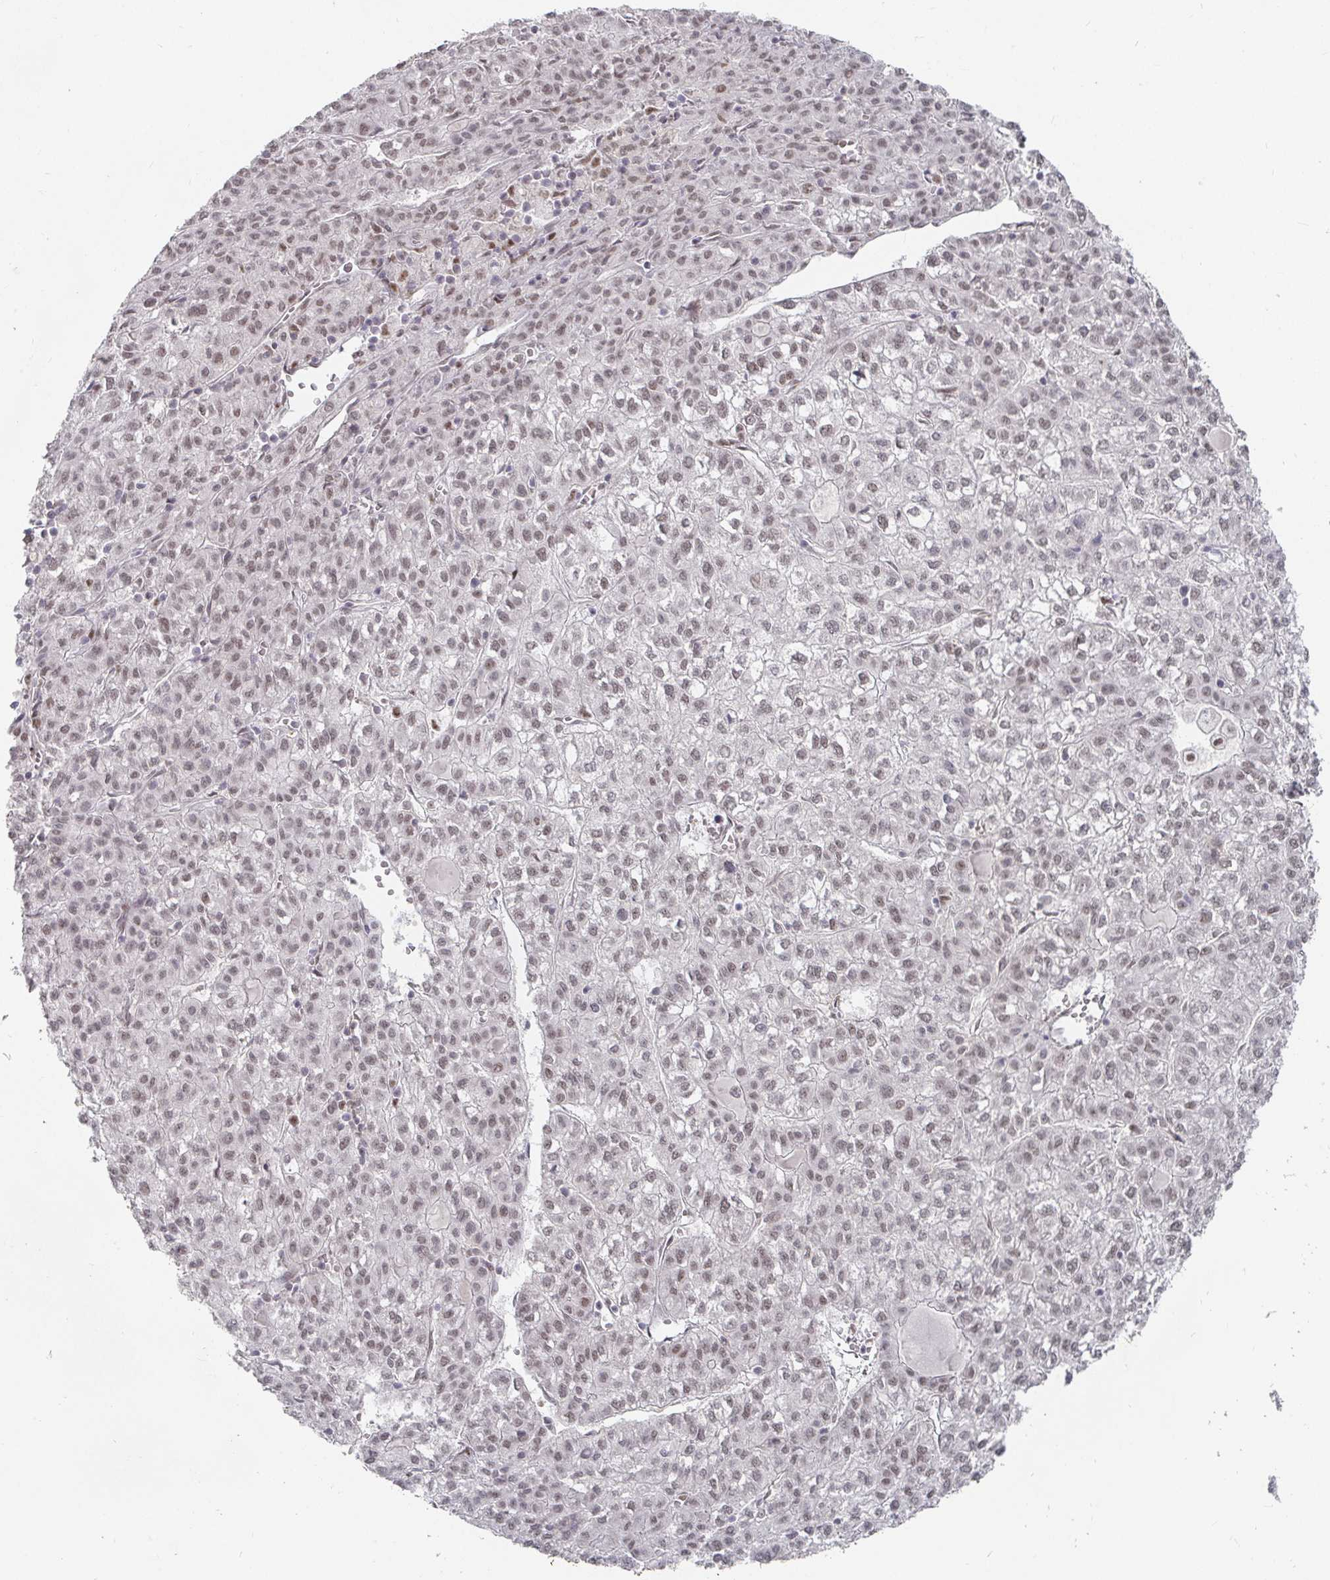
{"staining": {"intensity": "weak", "quantity": ">75%", "location": "nuclear"}, "tissue": "liver cancer", "cell_type": "Tumor cells", "image_type": "cancer", "snomed": [{"axis": "morphology", "description": "Carcinoma, Hepatocellular, NOS"}, {"axis": "topography", "description": "Liver"}], "caption": "A high-resolution photomicrograph shows immunohistochemistry staining of liver cancer (hepatocellular carcinoma), which shows weak nuclear expression in approximately >75% of tumor cells.", "gene": "RCOR1", "patient": {"sex": "female", "age": 43}}